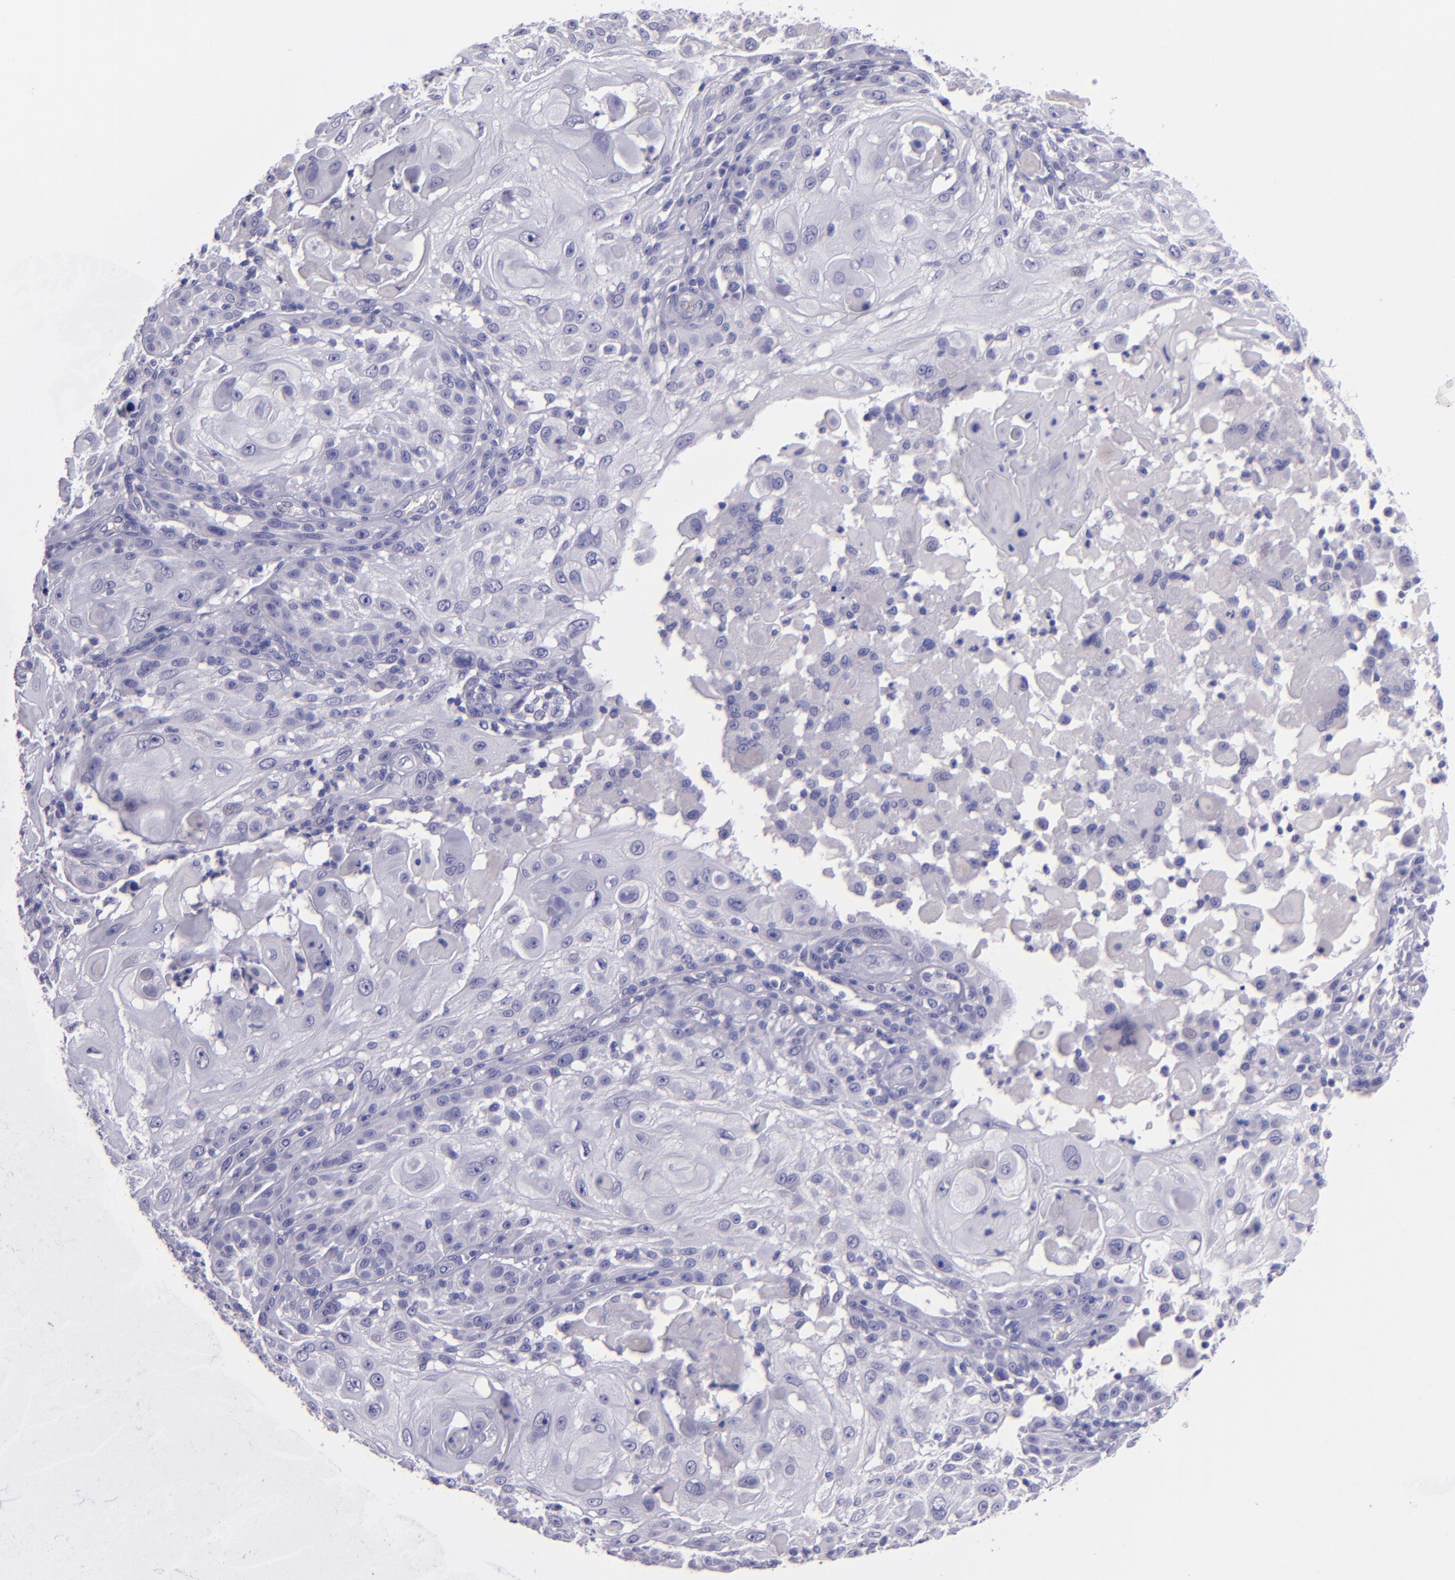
{"staining": {"intensity": "negative", "quantity": "none", "location": "none"}, "tissue": "skin cancer", "cell_type": "Tumor cells", "image_type": "cancer", "snomed": [{"axis": "morphology", "description": "Squamous cell carcinoma, NOS"}, {"axis": "topography", "description": "Skin"}], "caption": "Protein analysis of skin cancer (squamous cell carcinoma) displays no significant positivity in tumor cells.", "gene": "TNNT3", "patient": {"sex": "female", "age": 89}}